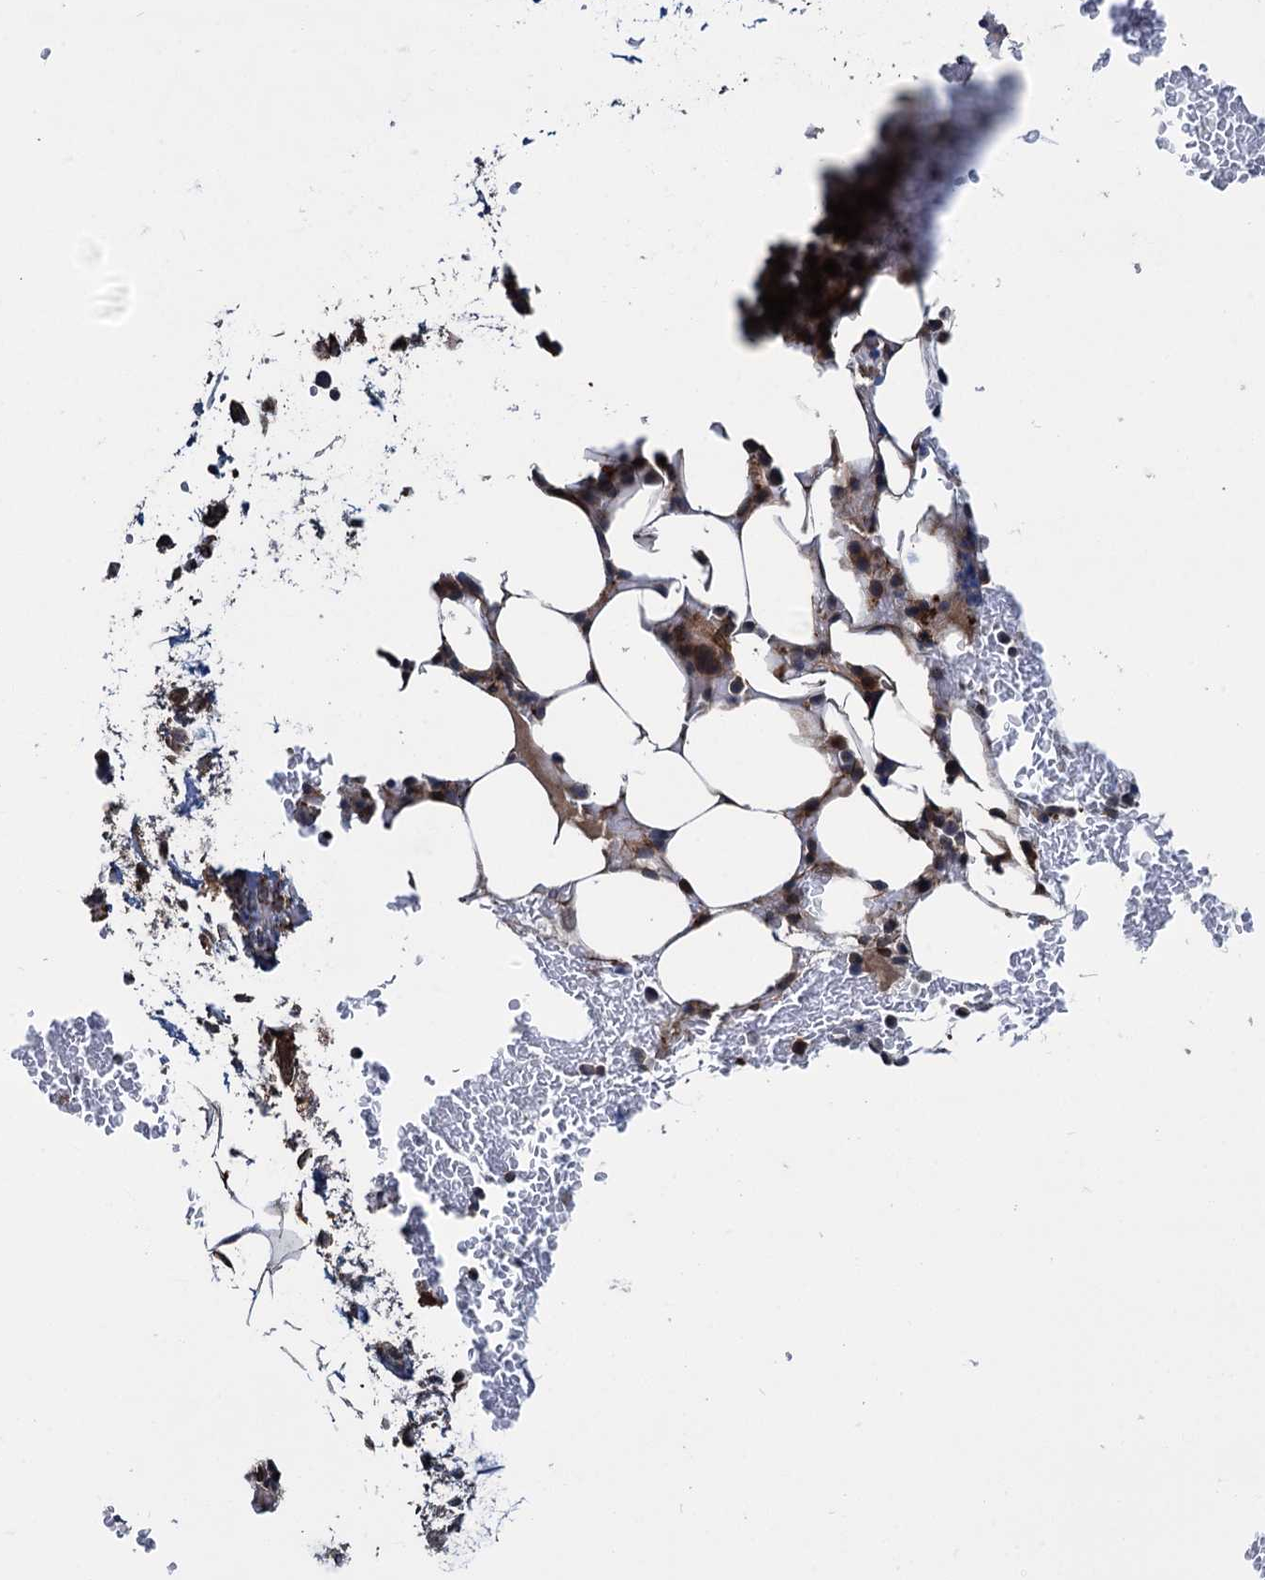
{"staining": {"intensity": "moderate", "quantity": "<25%", "location": "cytoplasmic/membranous"}, "tissue": "bone marrow", "cell_type": "Hematopoietic cells", "image_type": "normal", "snomed": [{"axis": "morphology", "description": "Normal tissue, NOS"}, {"axis": "topography", "description": "Bone marrow"}], "caption": "Brown immunohistochemical staining in benign bone marrow demonstrates moderate cytoplasmic/membranous positivity in approximately <25% of hematopoietic cells.", "gene": "ZFYVE19", "patient": {"sex": "male", "age": 78}}